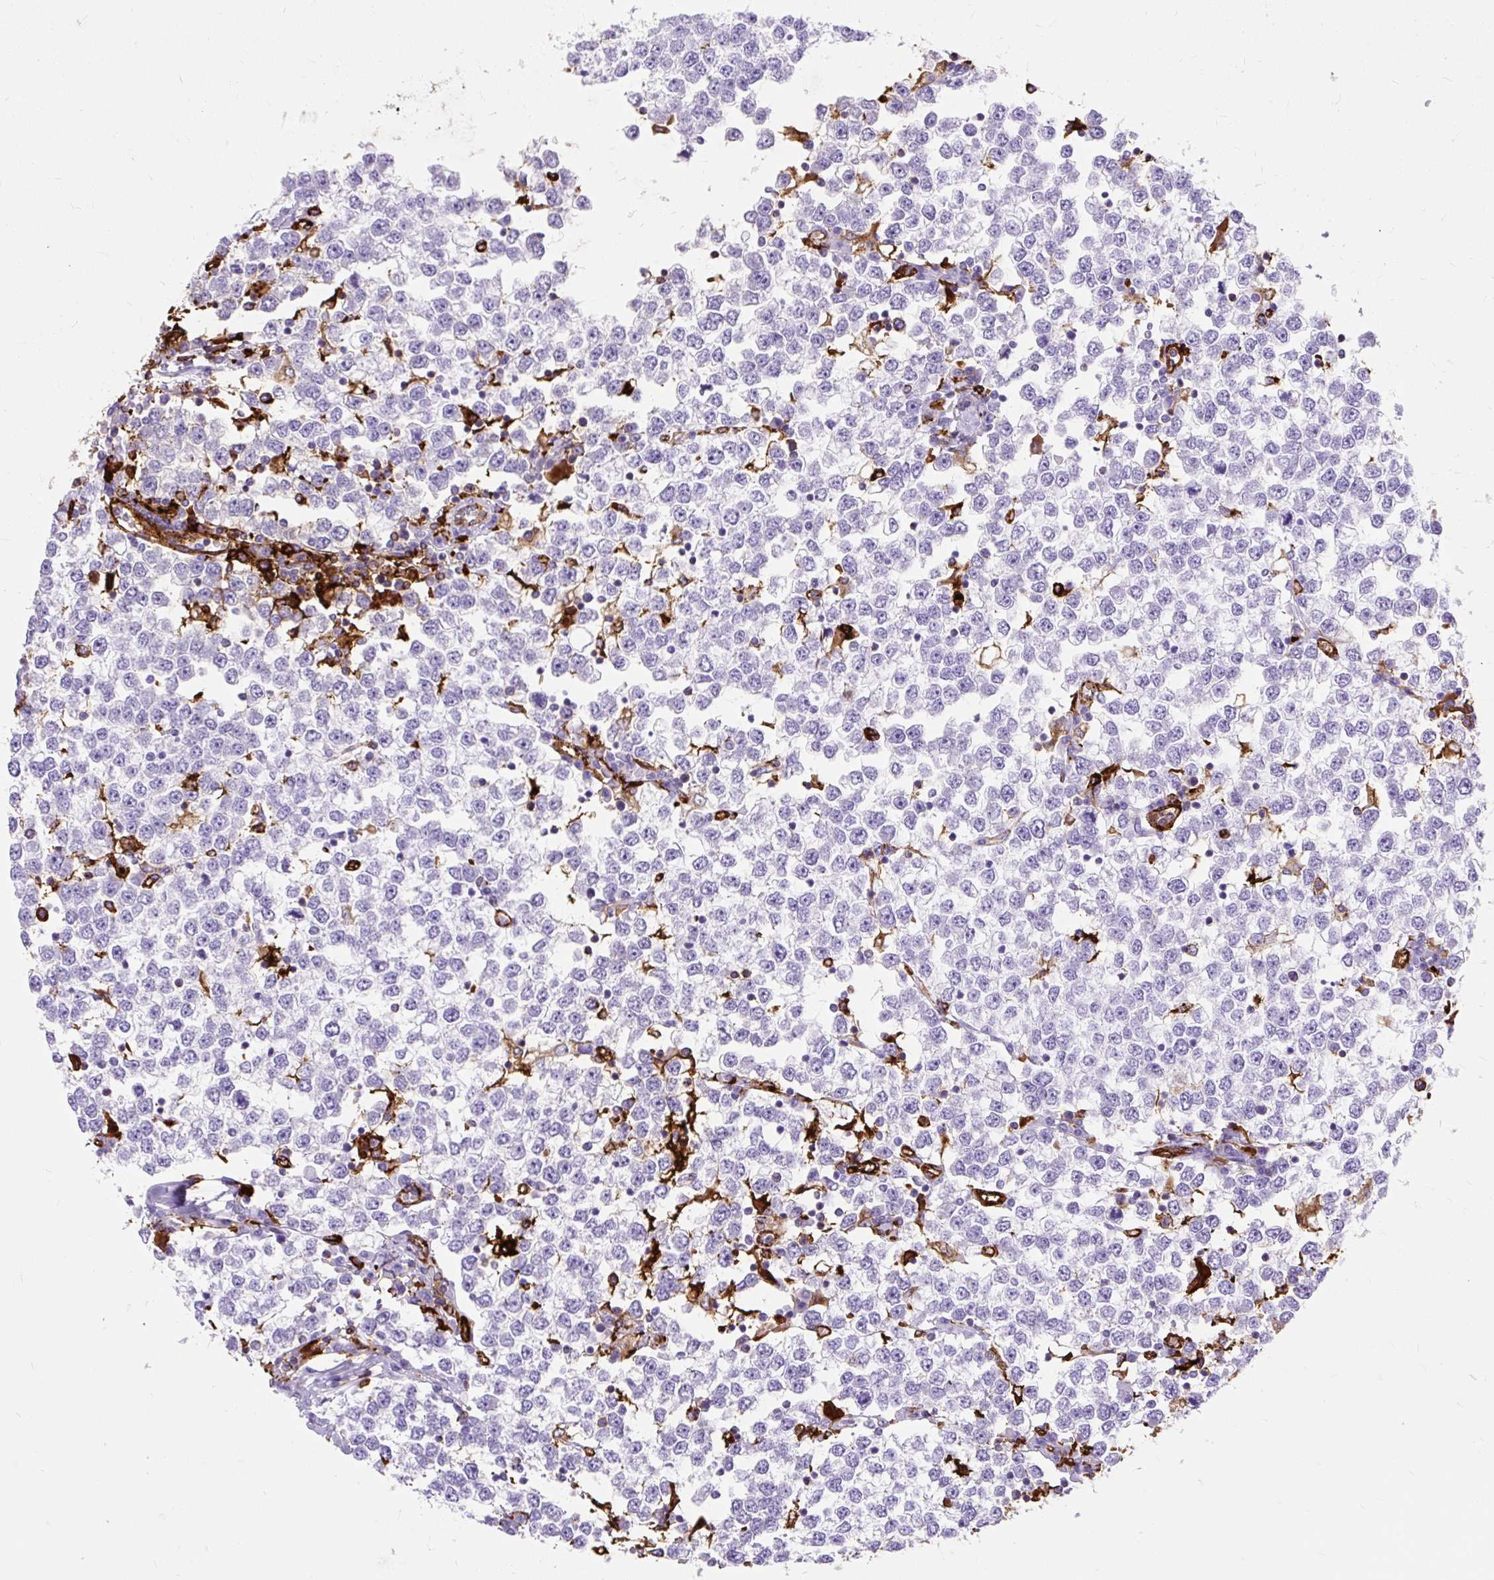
{"staining": {"intensity": "negative", "quantity": "none", "location": "none"}, "tissue": "testis cancer", "cell_type": "Tumor cells", "image_type": "cancer", "snomed": [{"axis": "morphology", "description": "Seminoma, NOS"}, {"axis": "topography", "description": "Testis"}], "caption": "Testis cancer was stained to show a protein in brown. There is no significant expression in tumor cells.", "gene": "HLA-DRA", "patient": {"sex": "male", "age": 65}}